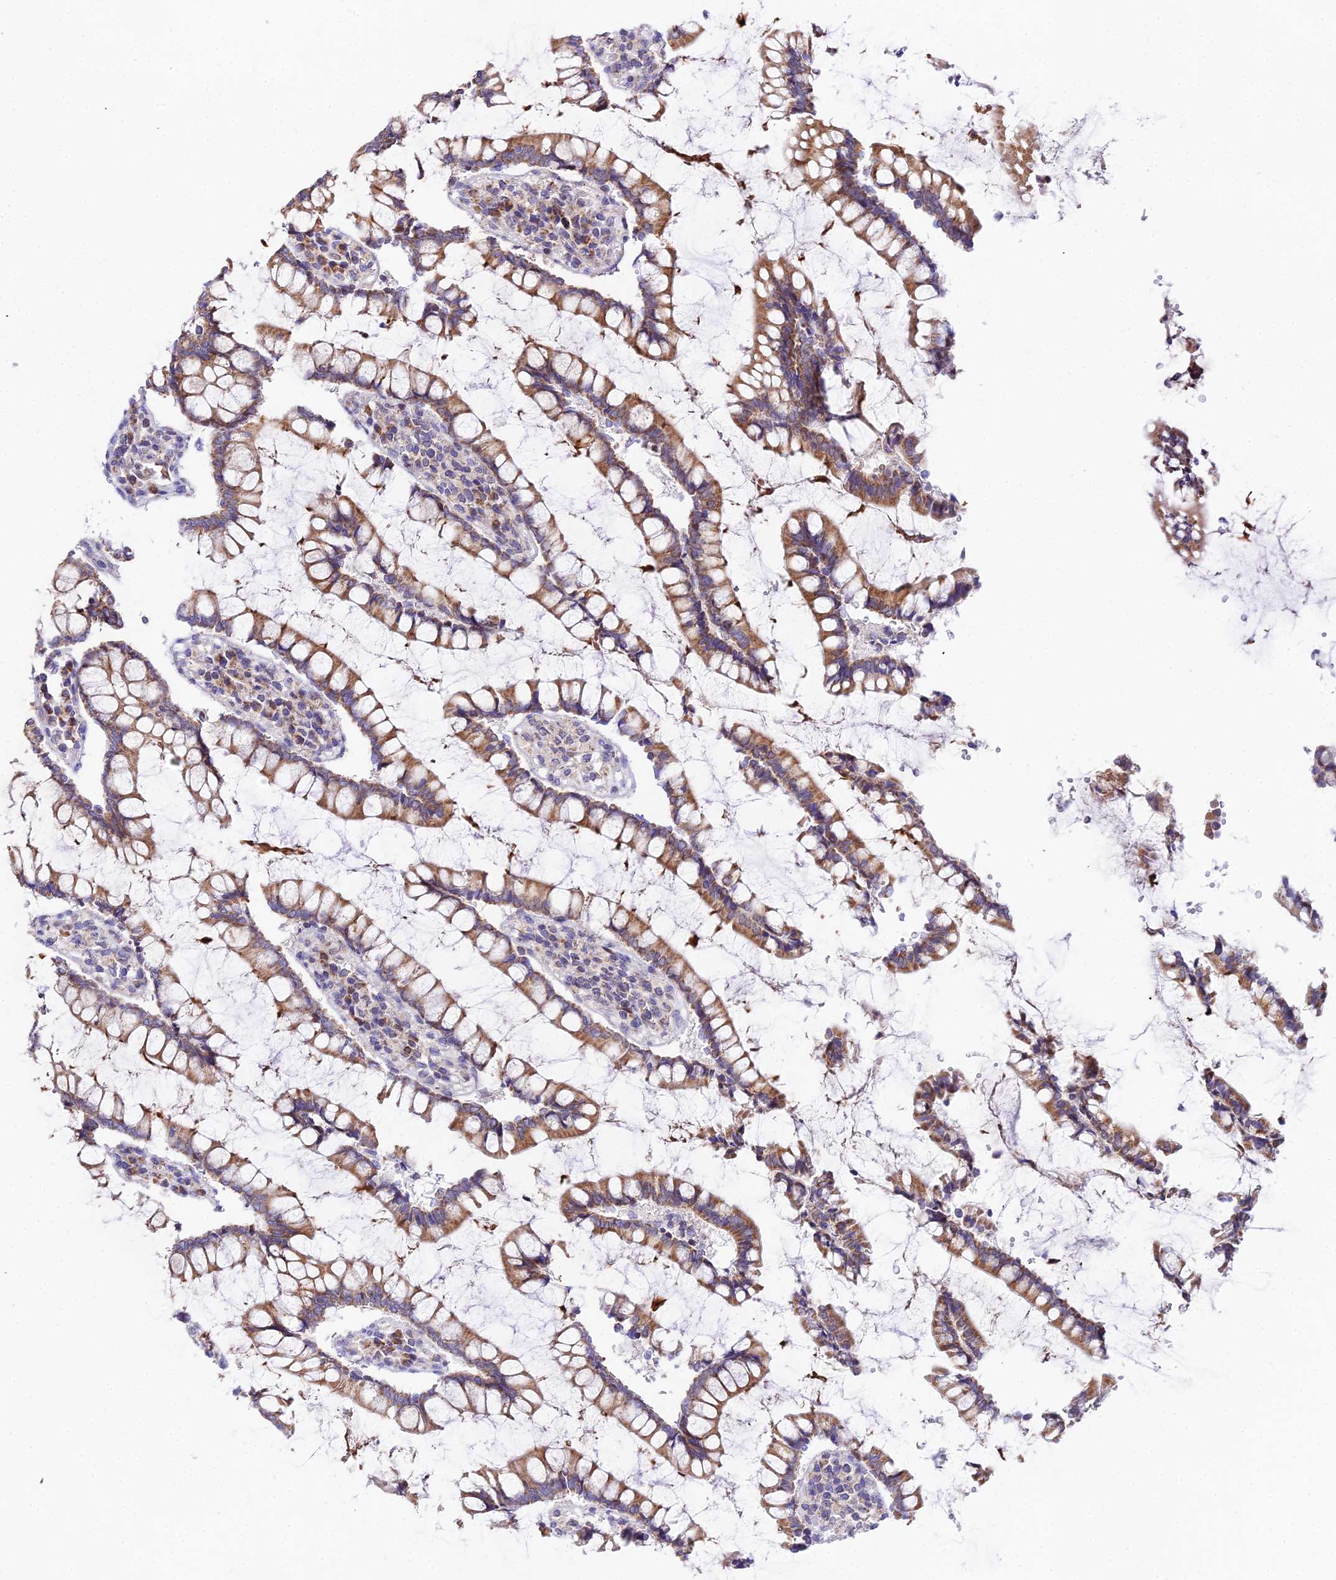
{"staining": {"intensity": "weak", "quantity": ">75%", "location": "cytoplasmic/membranous"}, "tissue": "colon", "cell_type": "Endothelial cells", "image_type": "normal", "snomed": [{"axis": "morphology", "description": "Normal tissue, NOS"}, {"axis": "topography", "description": "Colon"}], "caption": "Immunohistochemical staining of normal colon demonstrates >75% levels of weak cytoplasmic/membranous protein staining in approximately >75% of endothelial cells.", "gene": "ATP5PB", "patient": {"sex": "female", "age": 79}}